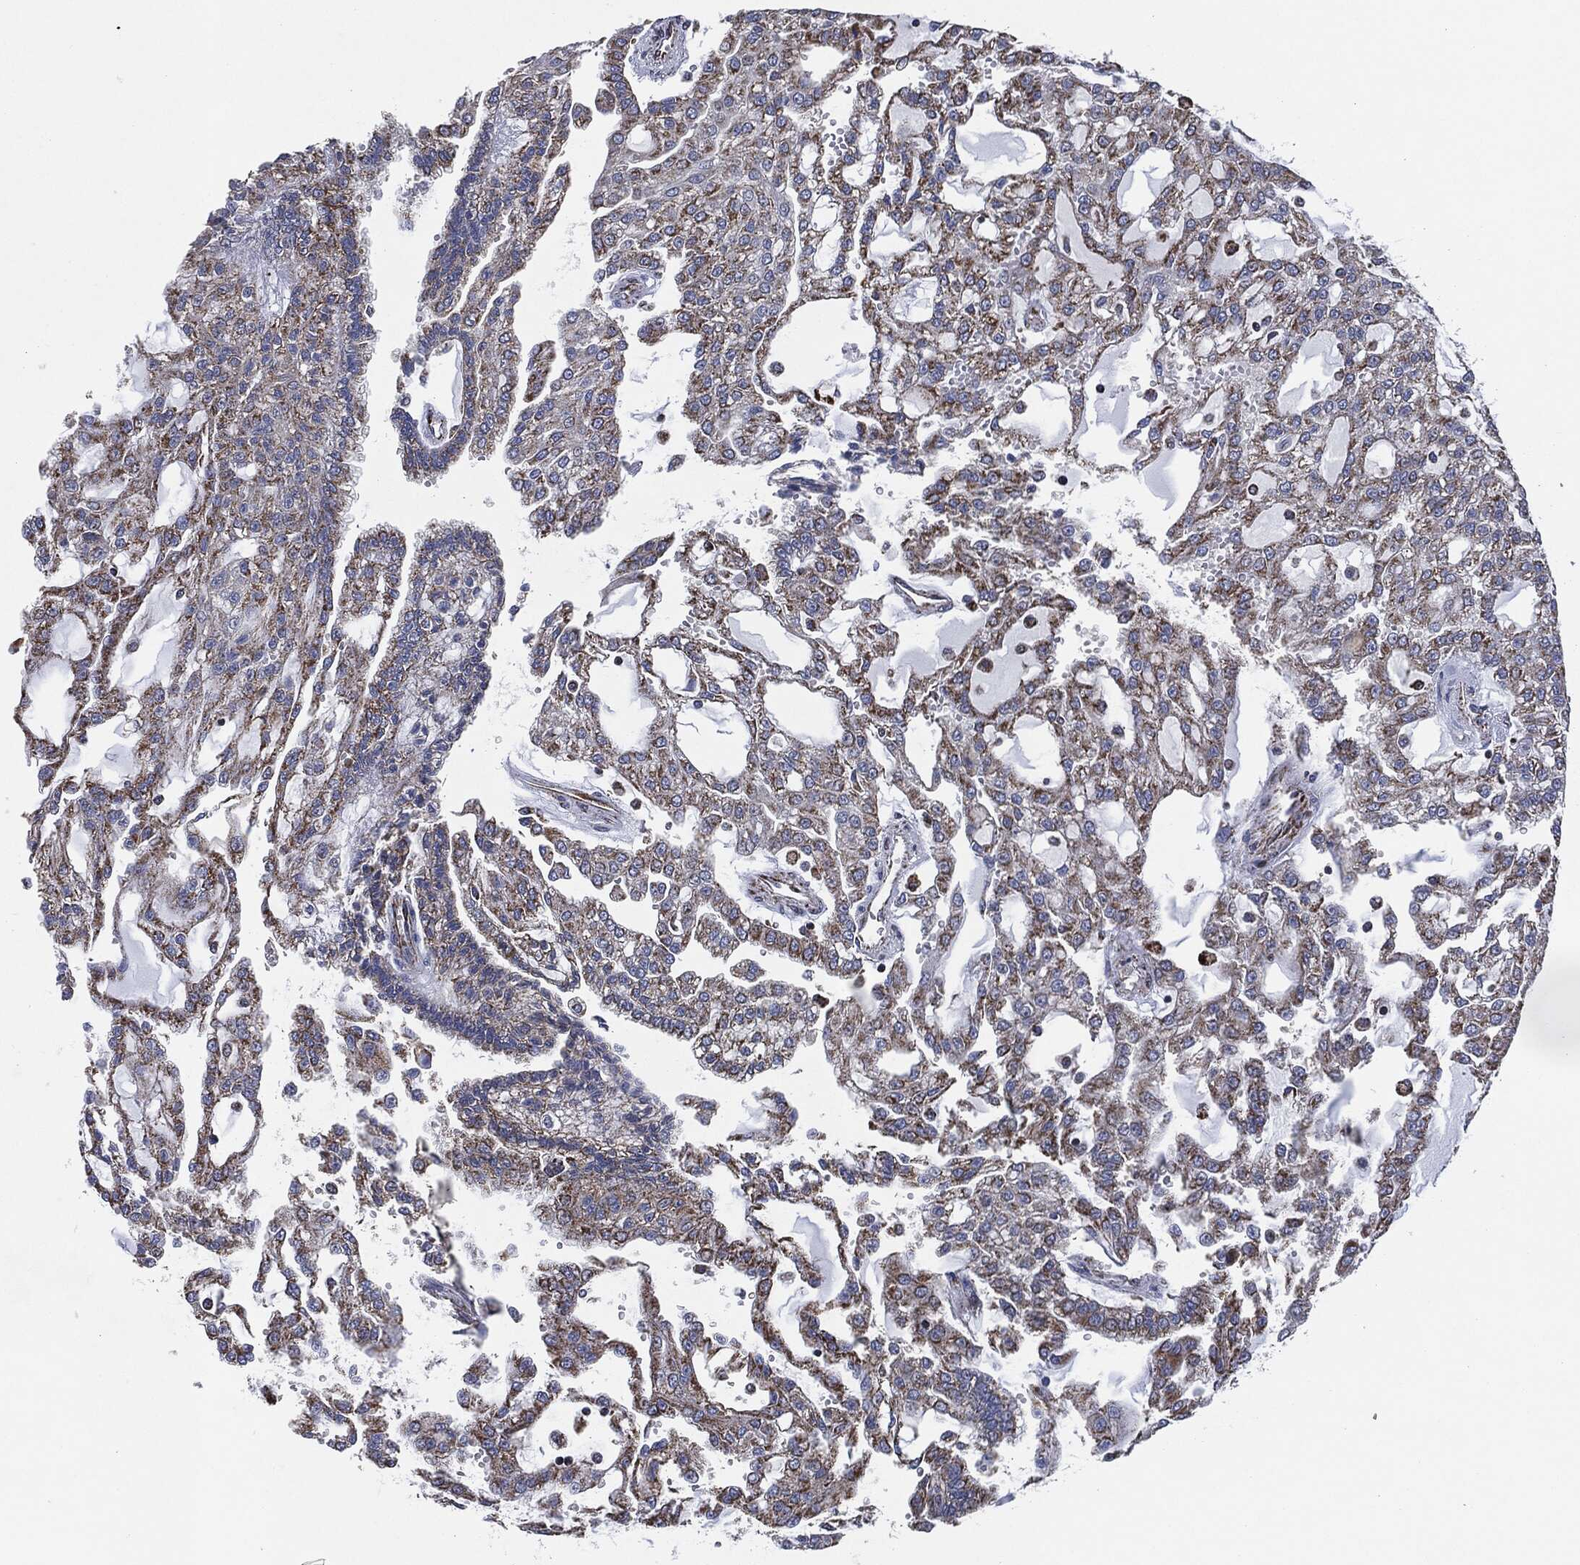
{"staining": {"intensity": "moderate", "quantity": ">75%", "location": "cytoplasmic/membranous"}, "tissue": "renal cancer", "cell_type": "Tumor cells", "image_type": "cancer", "snomed": [{"axis": "morphology", "description": "Adenocarcinoma, NOS"}, {"axis": "topography", "description": "Kidney"}], "caption": "Renal adenocarcinoma stained with DAB IHC displays medium levels of moderate cytoplasmic/membranous expression in about >75% of tumor cells.", "gene": "NDUFV2", "patient": {"sex": "male", "age": 63}}